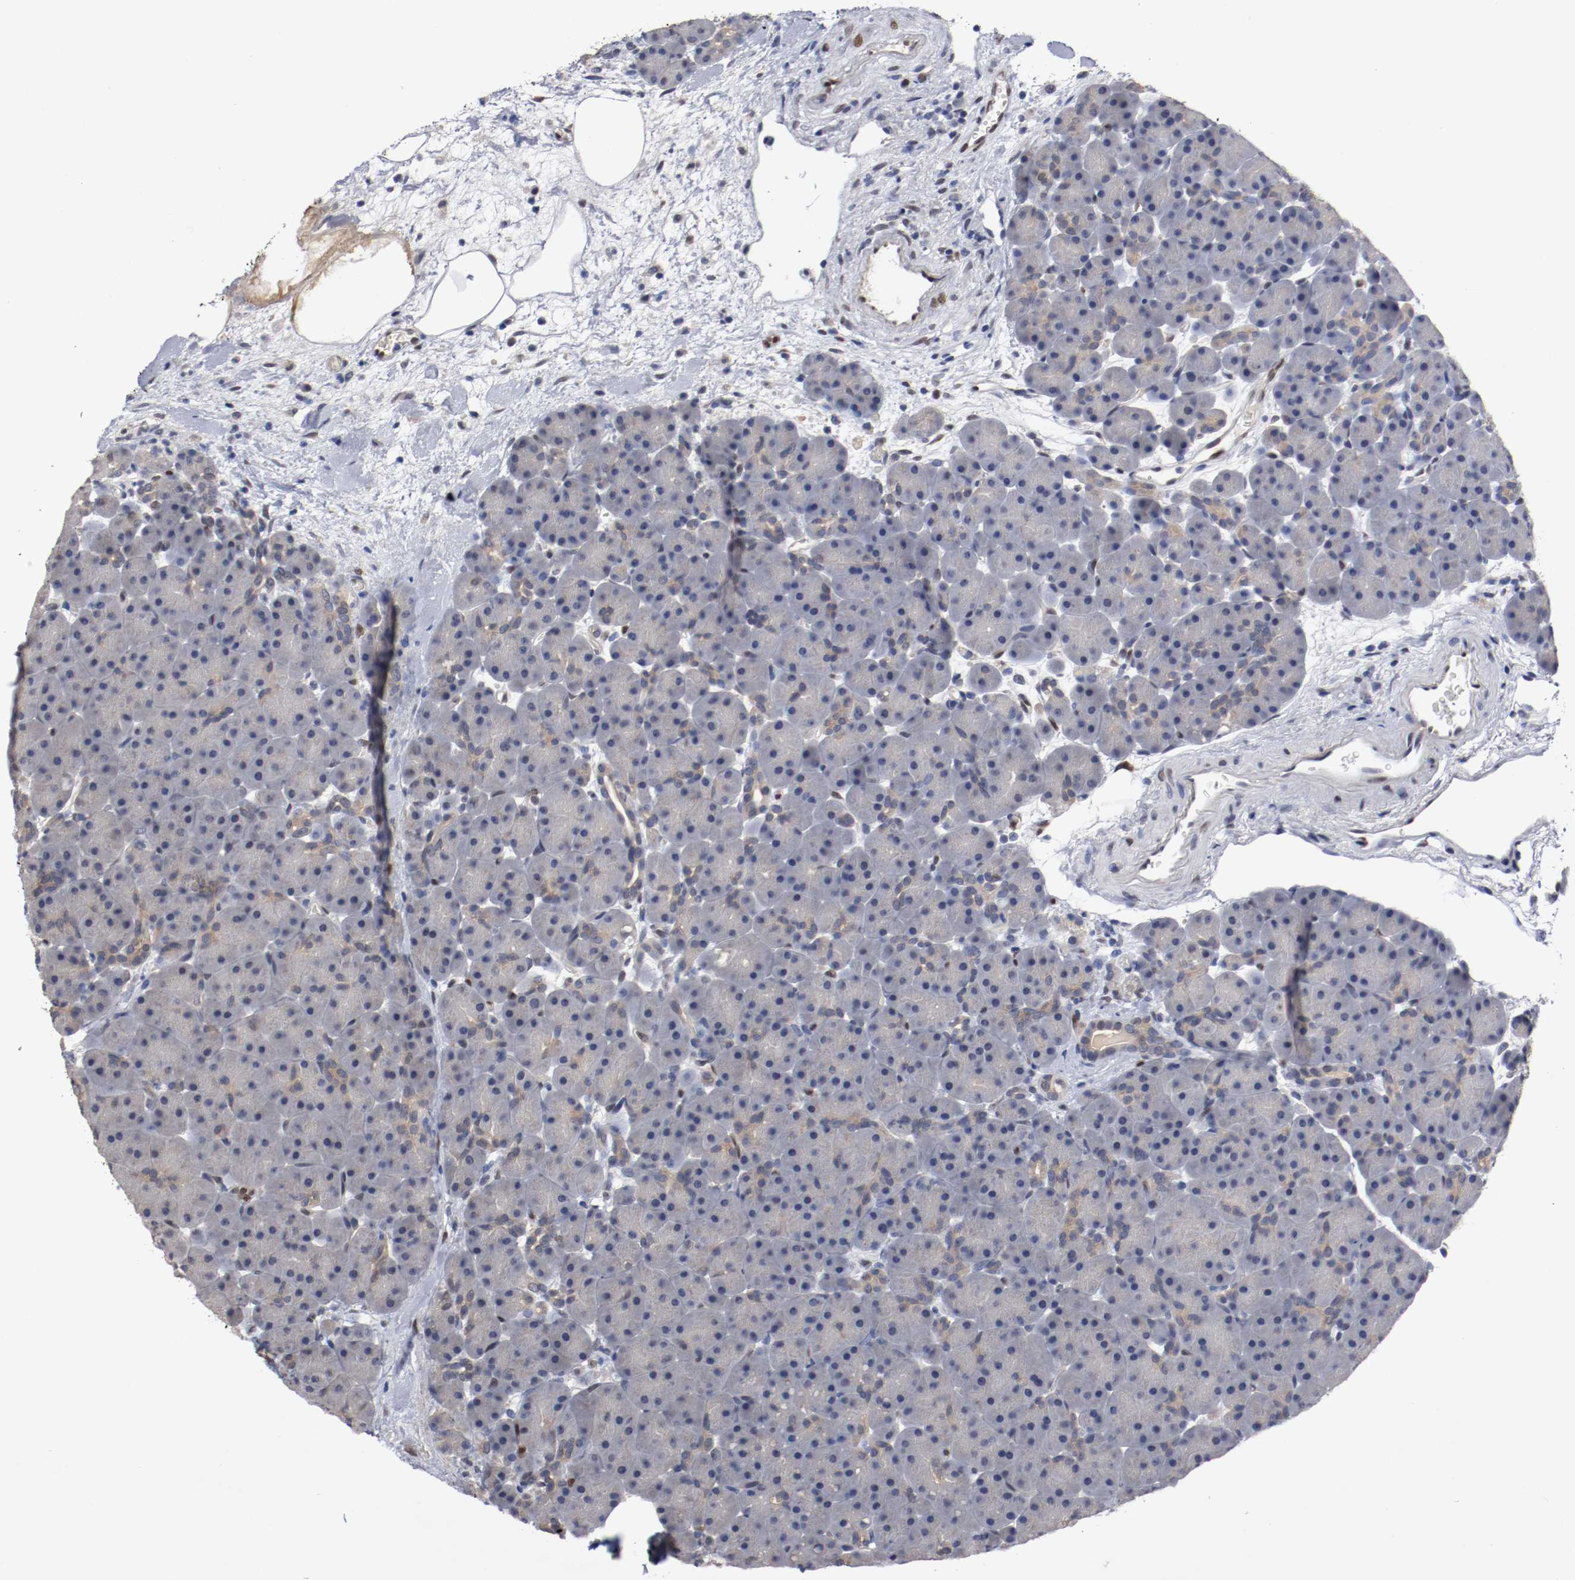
{"staining": {"intensity": "weak", "quantity": ">75%", "location": "cytoplasmic/membranous"}, "tissue": "pancreas", "cell_type": "Exocrine glandular cells", "image_type": "normal", "snomed": [{"axis": "morphology", "description": "Normal tissue, NOS"}, {"axis": "topography", "description": "Pancreas"}], "caption": "DAB (3,3'-diaminobenzidine) immunohistochemical staining of benign human pancreas displays weak cytoplasmic/membranous protein expression in approximately >75% of exocrine glandular cells. The protein is stained brown, and the nuclei are stained in blue (DAB IHC with brightfield microscopy, high magnification).", "gene": "FOSL2", "patient": {"sex": "male", "age": 66}}